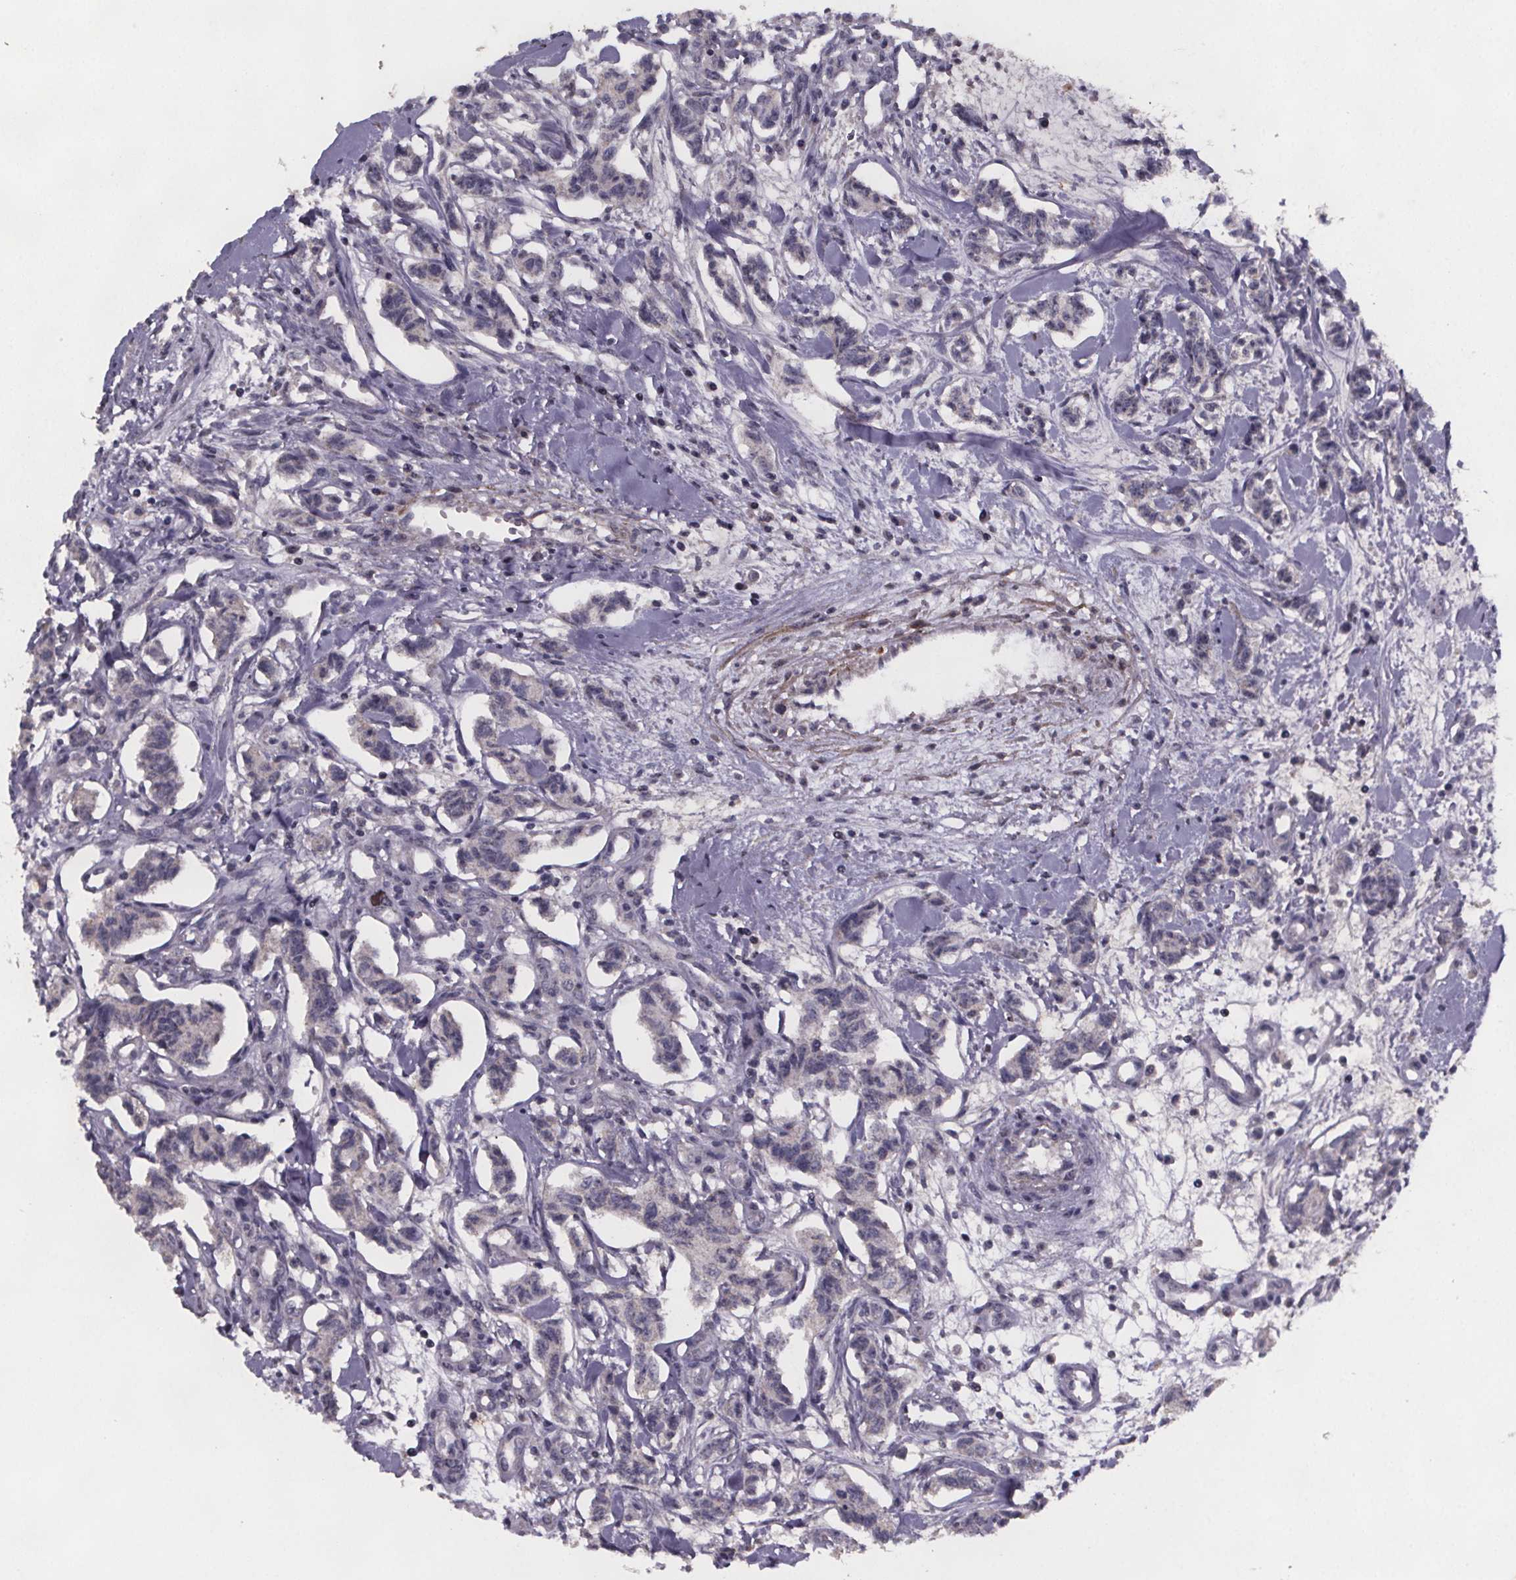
{"staining": {"intensity": "negative", "quantity": "none", "location": "none"}, "tissue": "carcinoid", "cell_type": "Tumor cells", "image_type": "cancer", "snomed": [{"axis": "morphology", "description": "Carcinoid, malignant, NOS"}, {"axis": "topography", "description": "Kidney"}], "caption": "Immunohistochemical staining of human malignant carcinoid demonstrates no significant positivity in tumor cells.", "gene": "PALLD", "patient": {"sex": "female", "age": 41}}